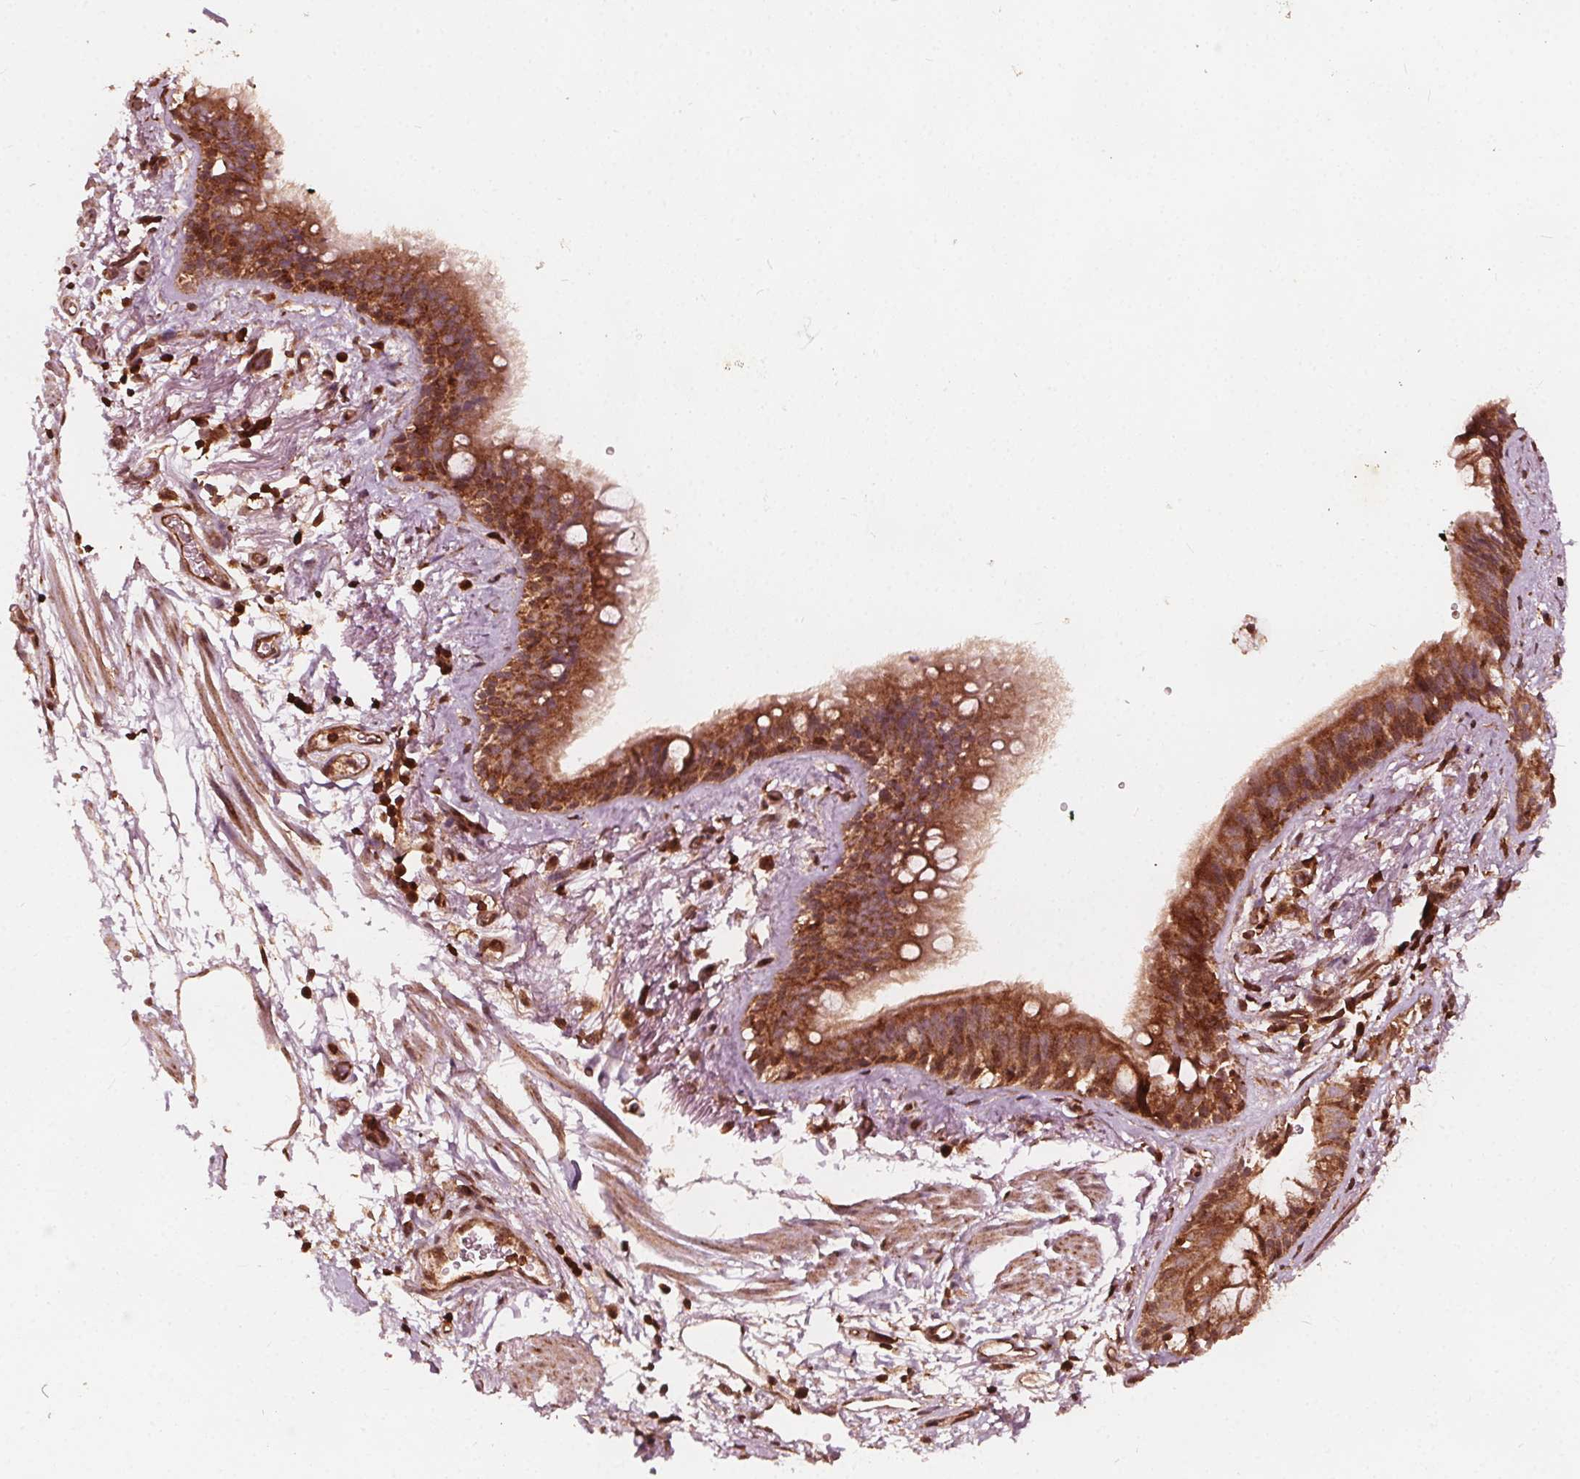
{"staining": {"intensity": "strong", "quantity": ">75%", "location": "cytoplasmic/membranous"}, "tissue": "bronchus", "cell_type": "Respiratory epithelial cells", "image_type": "normal", "snomed": [{"axis": "morphology", "description": "Normal tissue, NOS"}, {"axis": "topography", "description": "Cartilage tissue"}, {"axis": "topography", "description": "Bronchus"}], "caption": "Human bronchus stained with a brown dye displays strong cytoplasmic/membranous positive expression in about >75% of respiratory epithelial cells.", "gene": "AIP", "patient": {"sex": "male", "age": 58}}